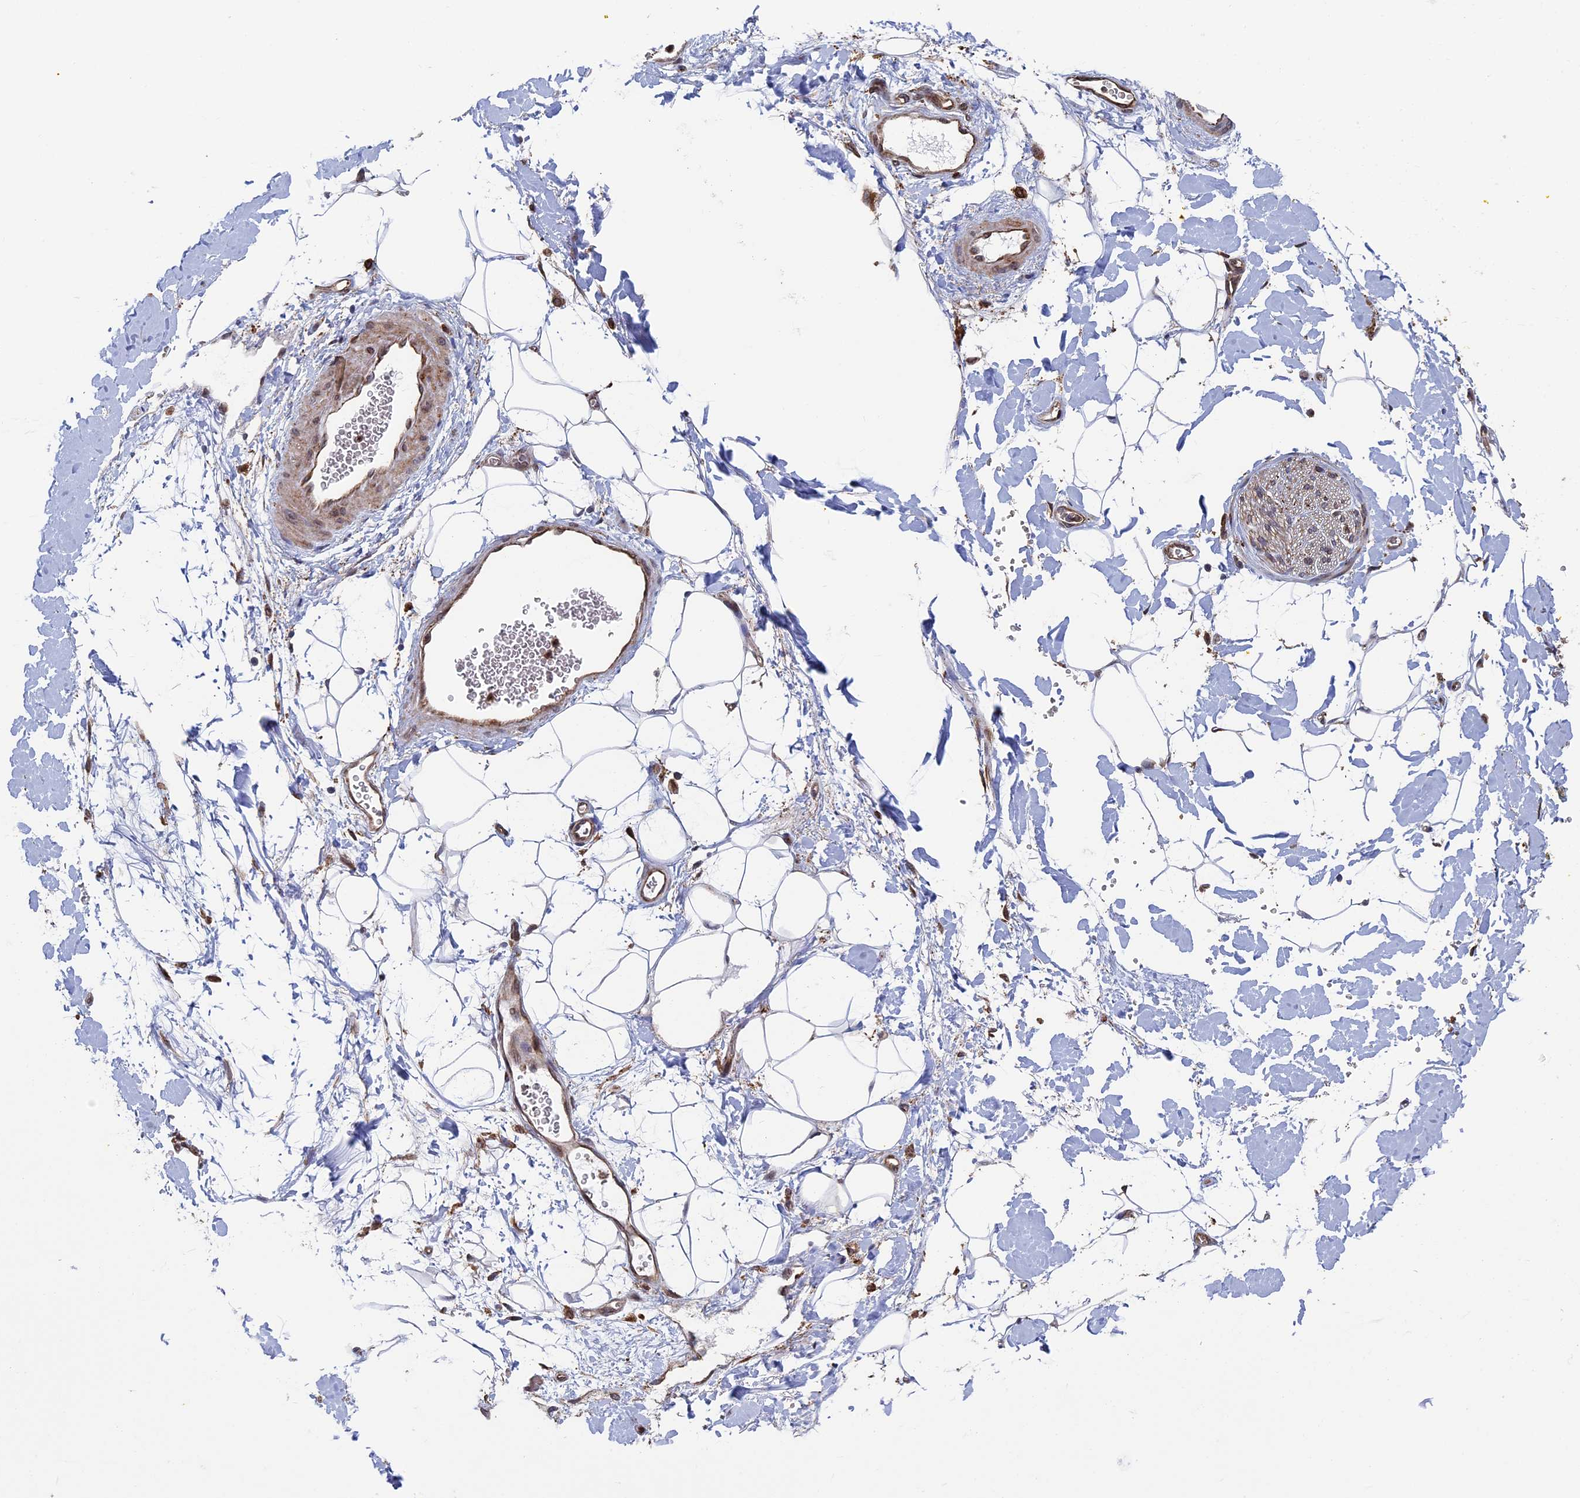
{"staining": {"intensity": "negative", "quantity": "none", "location": "none"}, "tissue": "adipose tissue", "cell_type": "Adipocytes", "image_type": "normal", "snomed": [{"axis": "morphology", "description": "Normal tissue, NOS"}, {"axis": "morphology", "description": "Adenocarcinoma, NOS"}, {"axis": "topography", "description": "Pancreas"}, {"axis": "topography", "description": "Peripheral nerve tissue"}], "caption": "Adipocytes show no significant protein staining in benign adipose tissue.", "gene": "RPUSD1", "patient": {"sex": "male", "age": 59}}